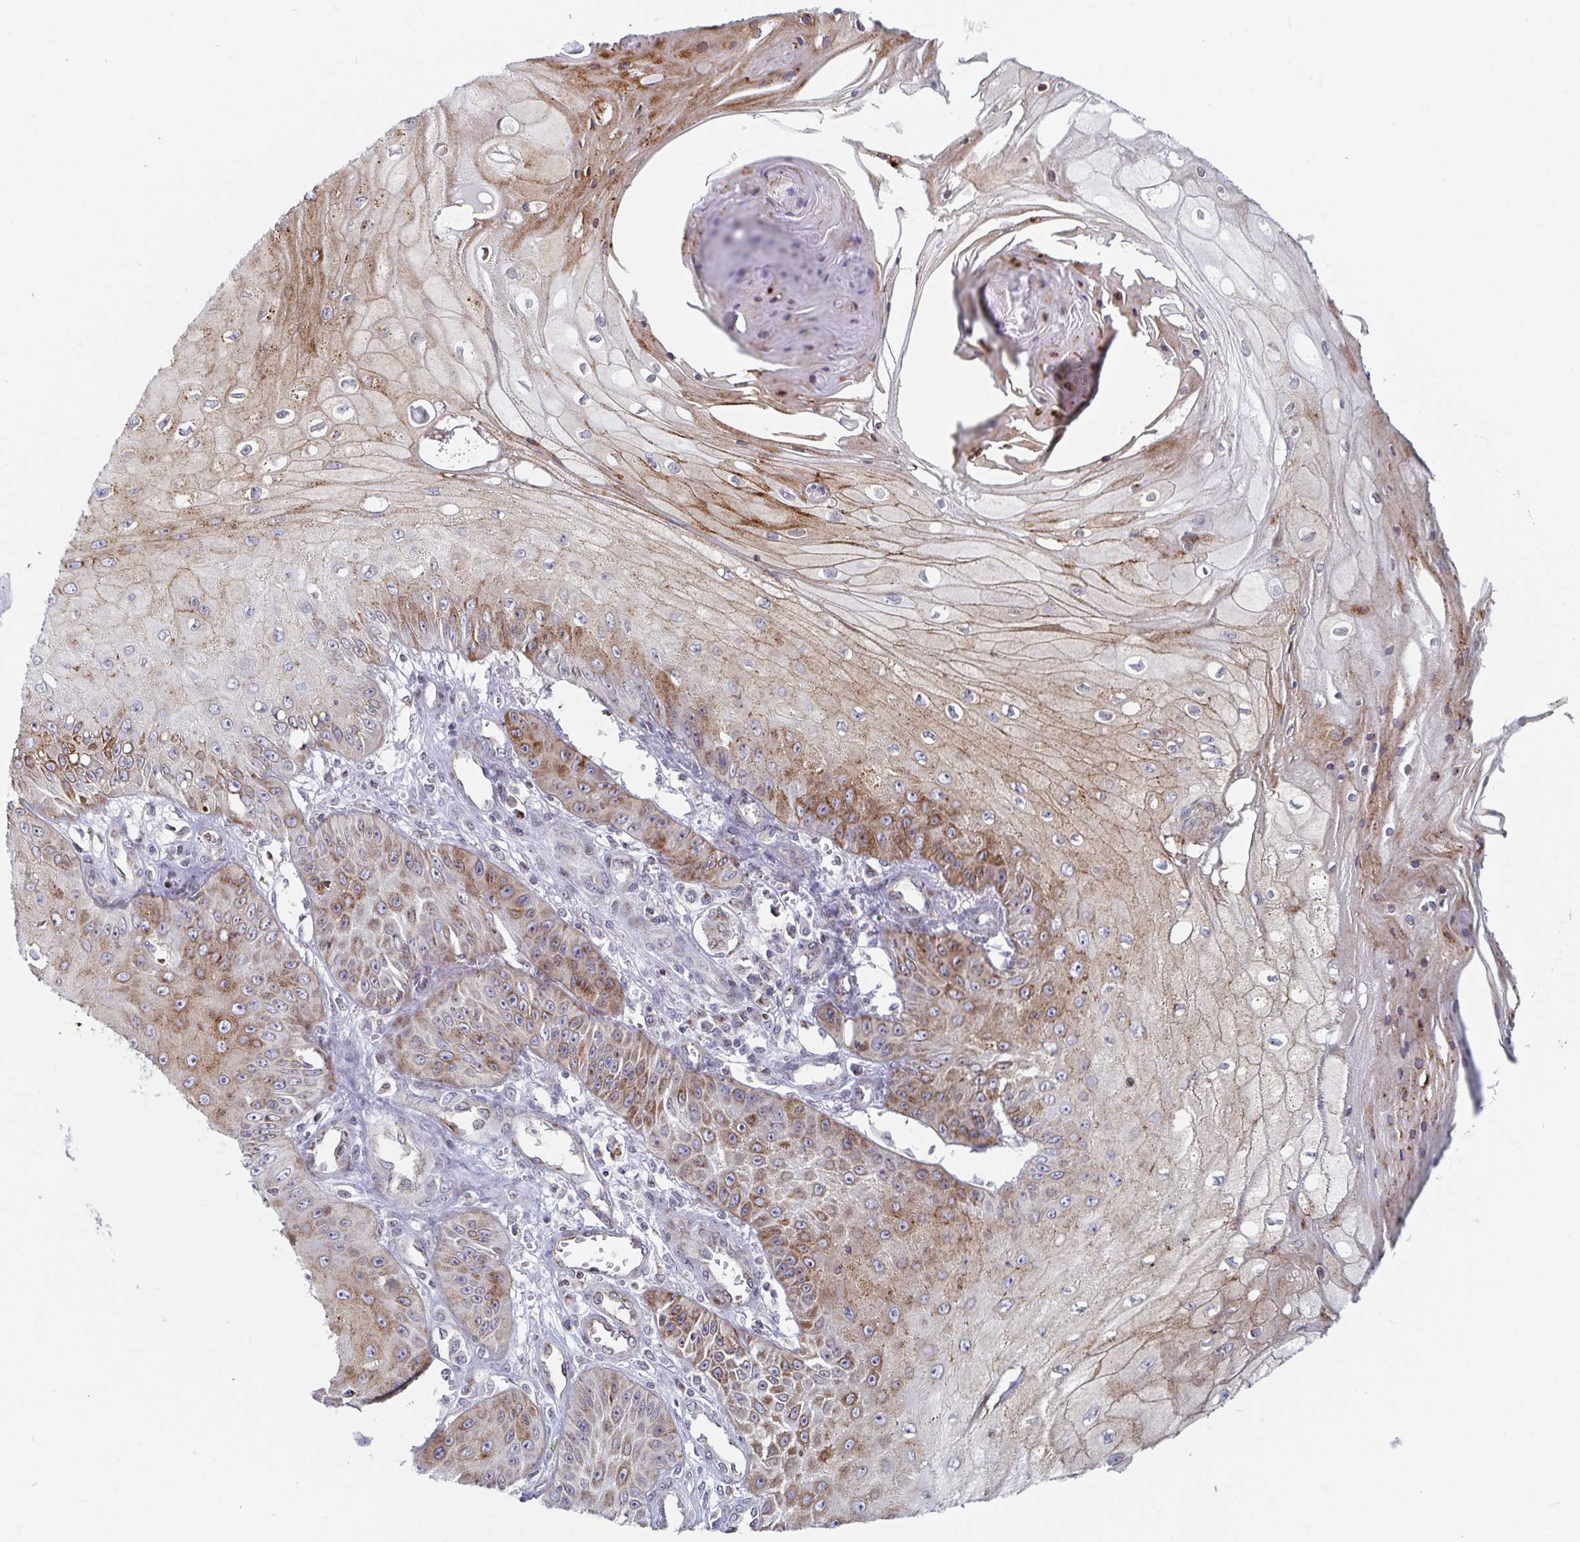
{"staining": {"intensity": "moderate", "quantity": ">75%", "location": "cytoplasmic/membranous"}, "tissue": "skin cancer", "cell_type": "Tumor cells", "image_type": "cancer", "snomed": [{"axis": "morphology", "description": "Squamous cell carcinoma, NOS"}, {"axis": "topography", "description": "Skin"}], "caption": "Immunohistochemistry (DAB) staining of skin cancer (squamous cell carcinoma) exhibits moderate cytoplasmic/membranous protein expression in about >75% of tumor cells. Using DAB (3,3'-diaminobenzidine) (brown) and hematoxylin (blue) stains, captured at high magnification using brightfield microscopy.", "gene": "STARD8", "patient": {"sex": "male", "age": 70}}